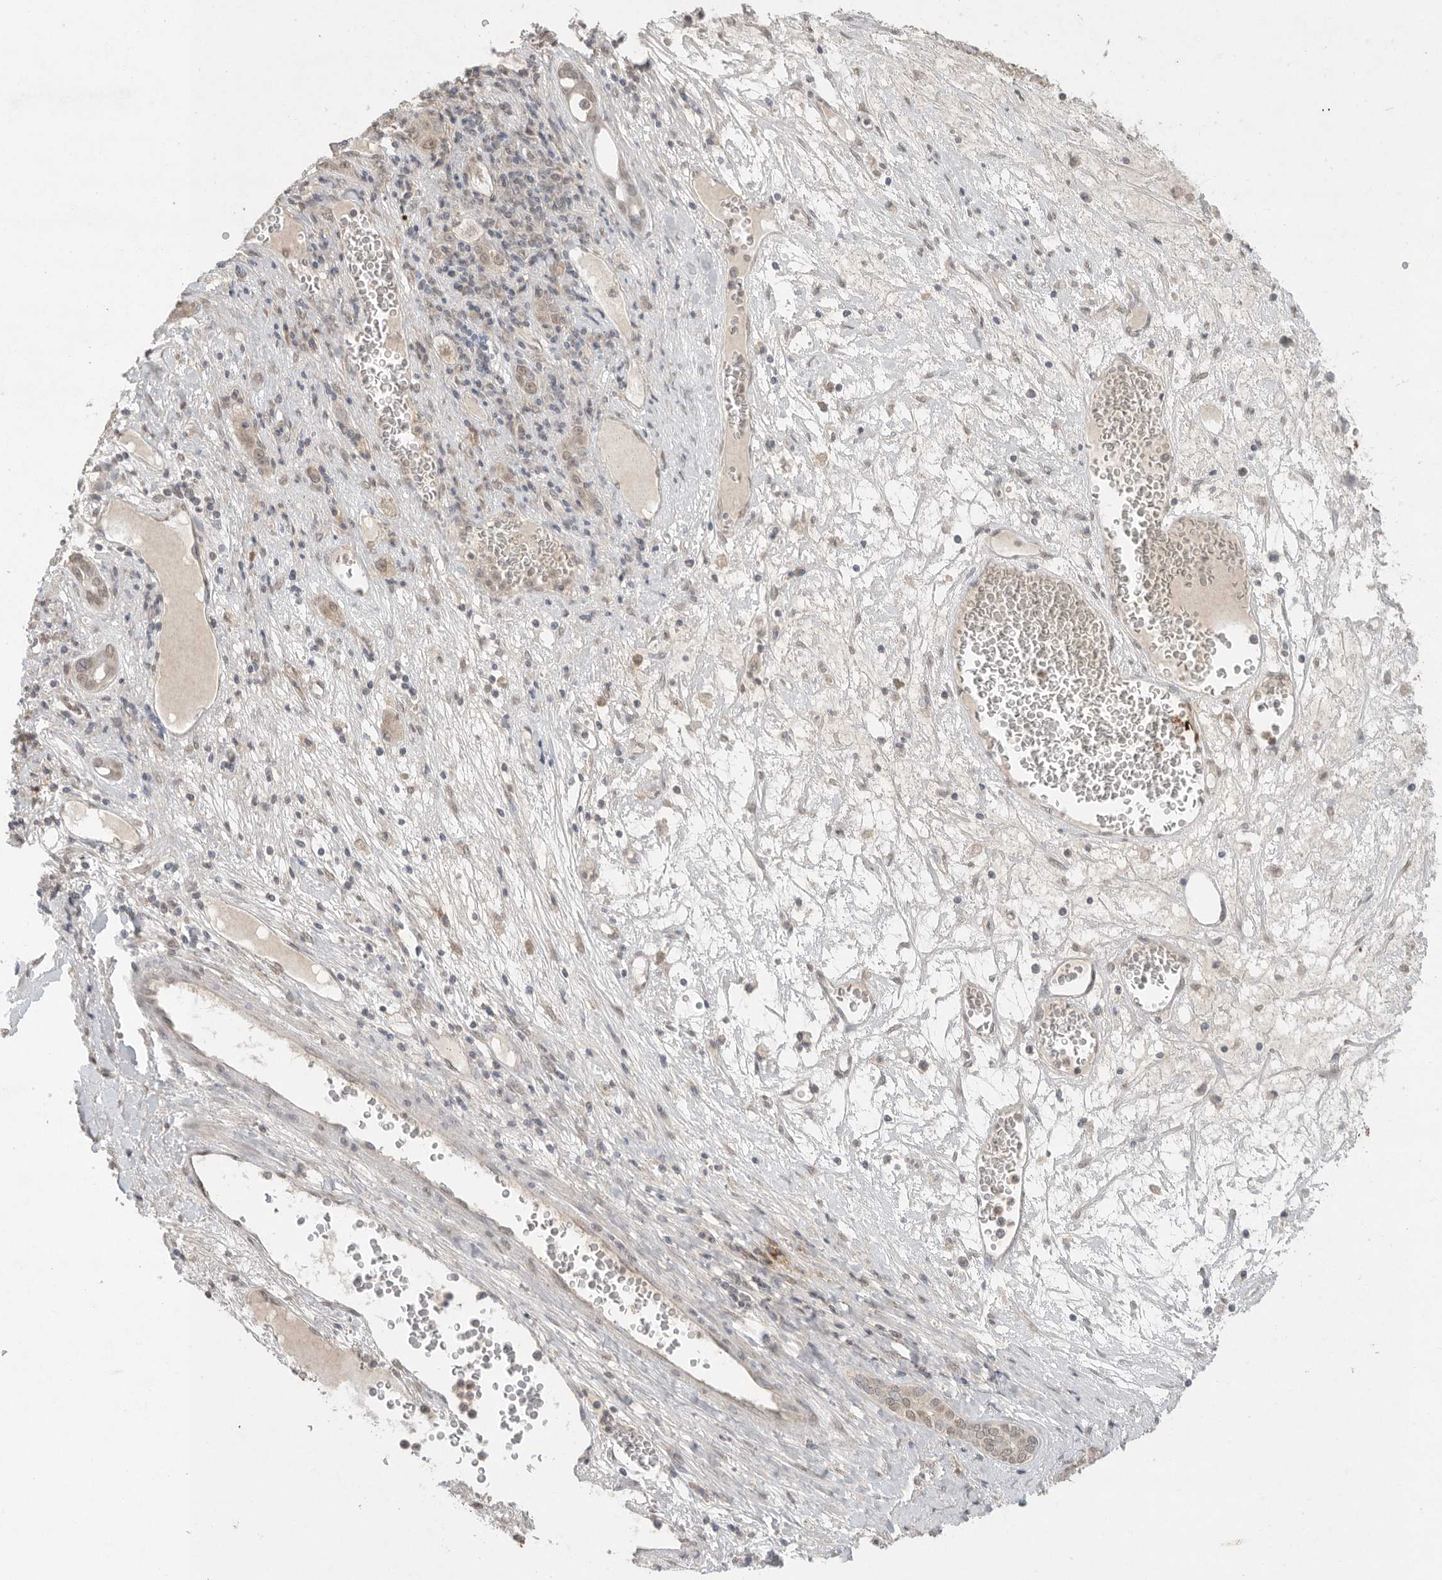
{"staining": {"intensity": "weak", "quantity": "25%-75%", "location": "cytoplasmic/membranous,nuclear"}, "tissue": "liver cancer", "cell_type": "Tumor cells", "image_type": "cancer", "snomed": [{"axis": "morphology", "description": "Carcinoma, Hepatocellular, NOS"}, {"axis": "topography", "description": "Liver"}], "caption": "Hepatocellular carcinoma (liver) stained for a protein (brown) exhibits weak cytoplasmic/membranous and nuclear positive staining in about 25%-75% of tumor cells.", "gene": "KLK5", "patient": {"sex": "female", "age": 73}}